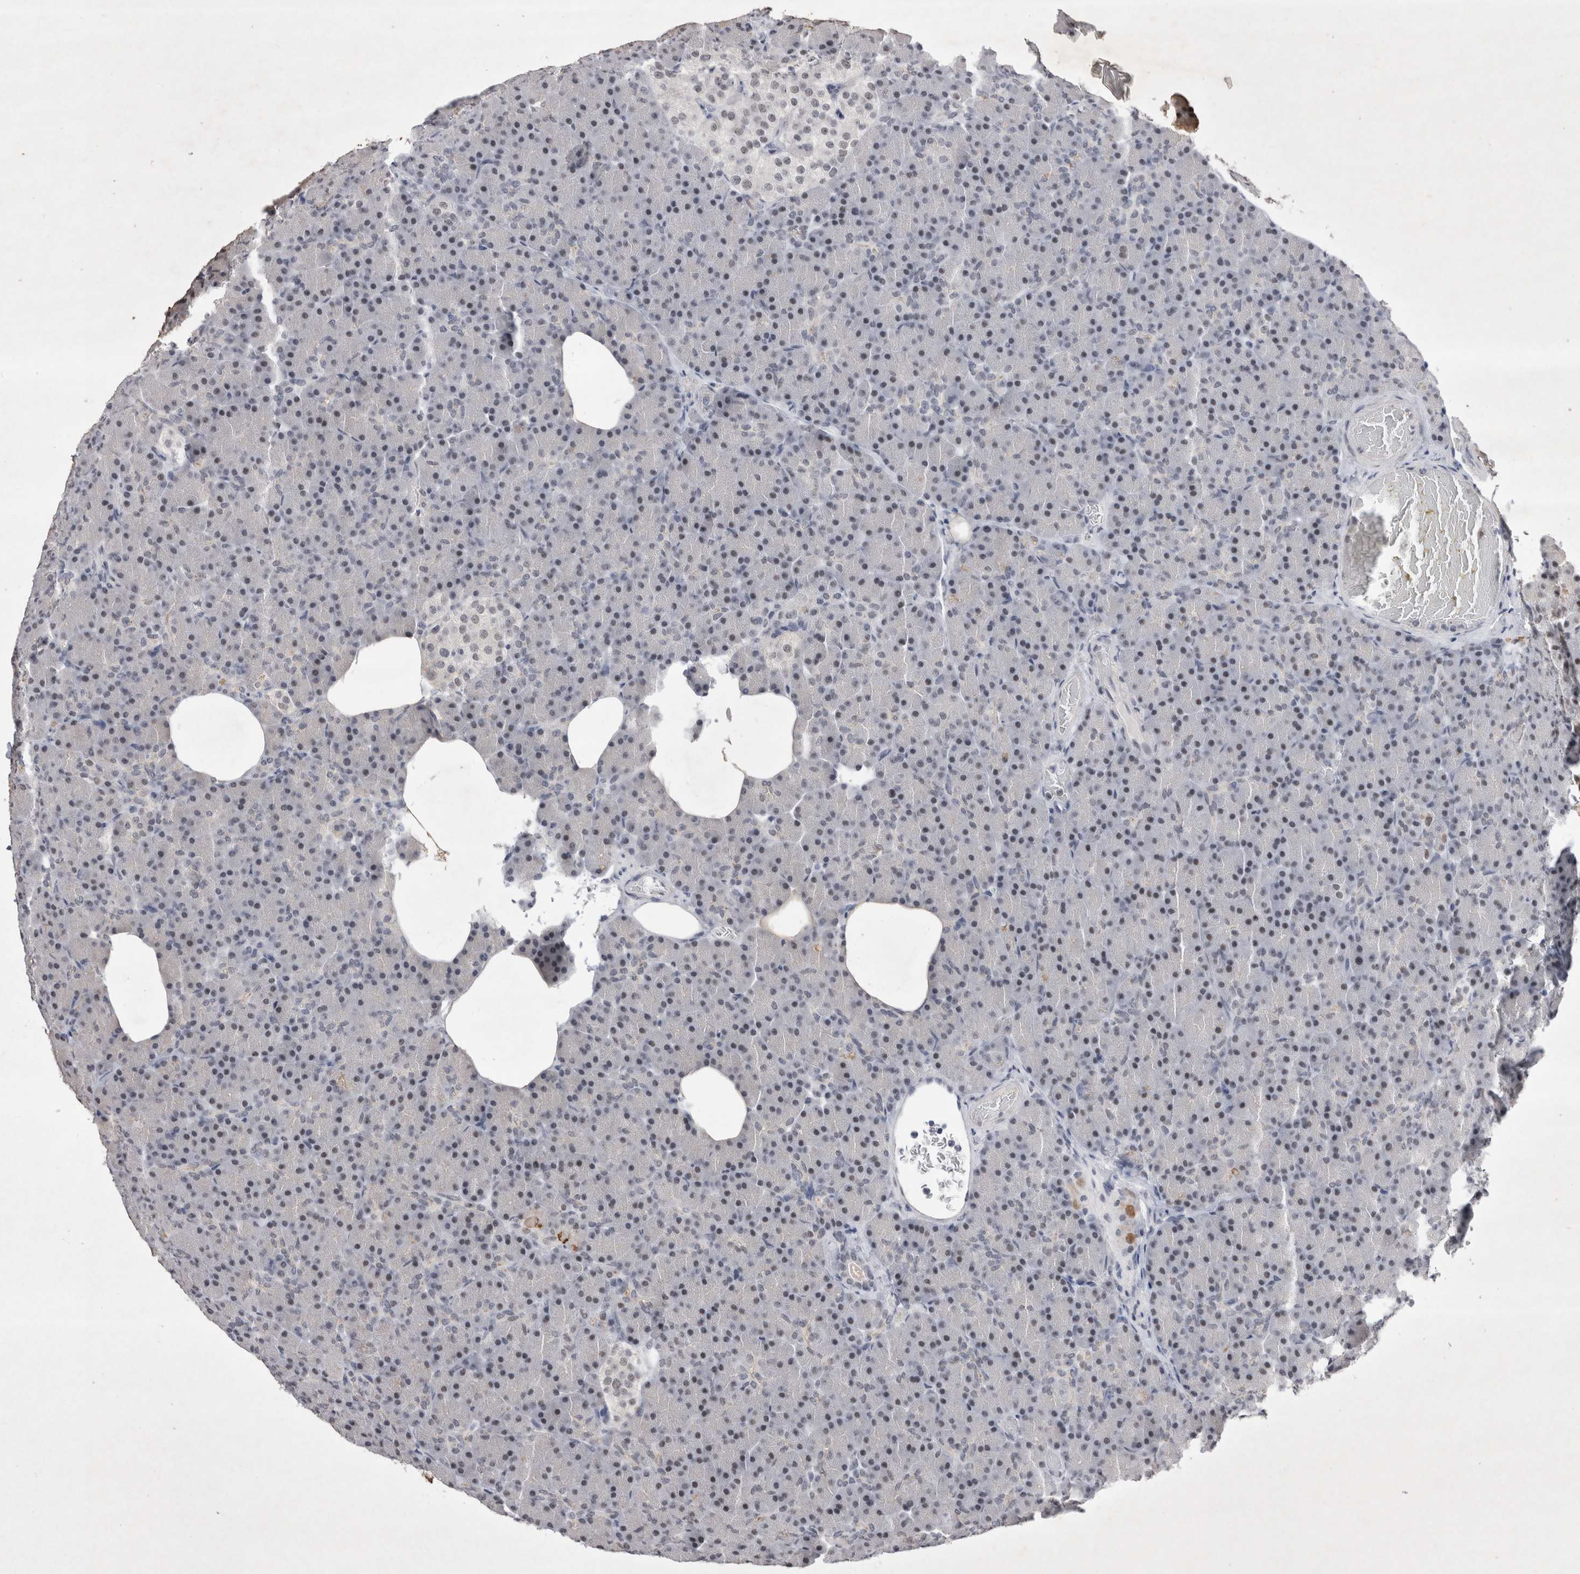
{"staining": {"intensity": "weak", "quantity": "25%-75%", "location": "nuclear"}, "tissue": "pancreas", "cell_type": "Exocrine glandular cells", "image_type": "normal", "snomed": [{"axis": "morphology", "description": "Normal tissue, NOS"}, {"axis": "topography", "description": "Pancreas"}], "caption": "Weak nuclear expression is identified in about 25%-75% of exocrine glandular cells in benign pancreas. Immunohistochemistry stains the protein of interest in brown and the nuclei are stained blue.", "gene": "RBM6", "patient": {"sex": "female", "age": 43}}